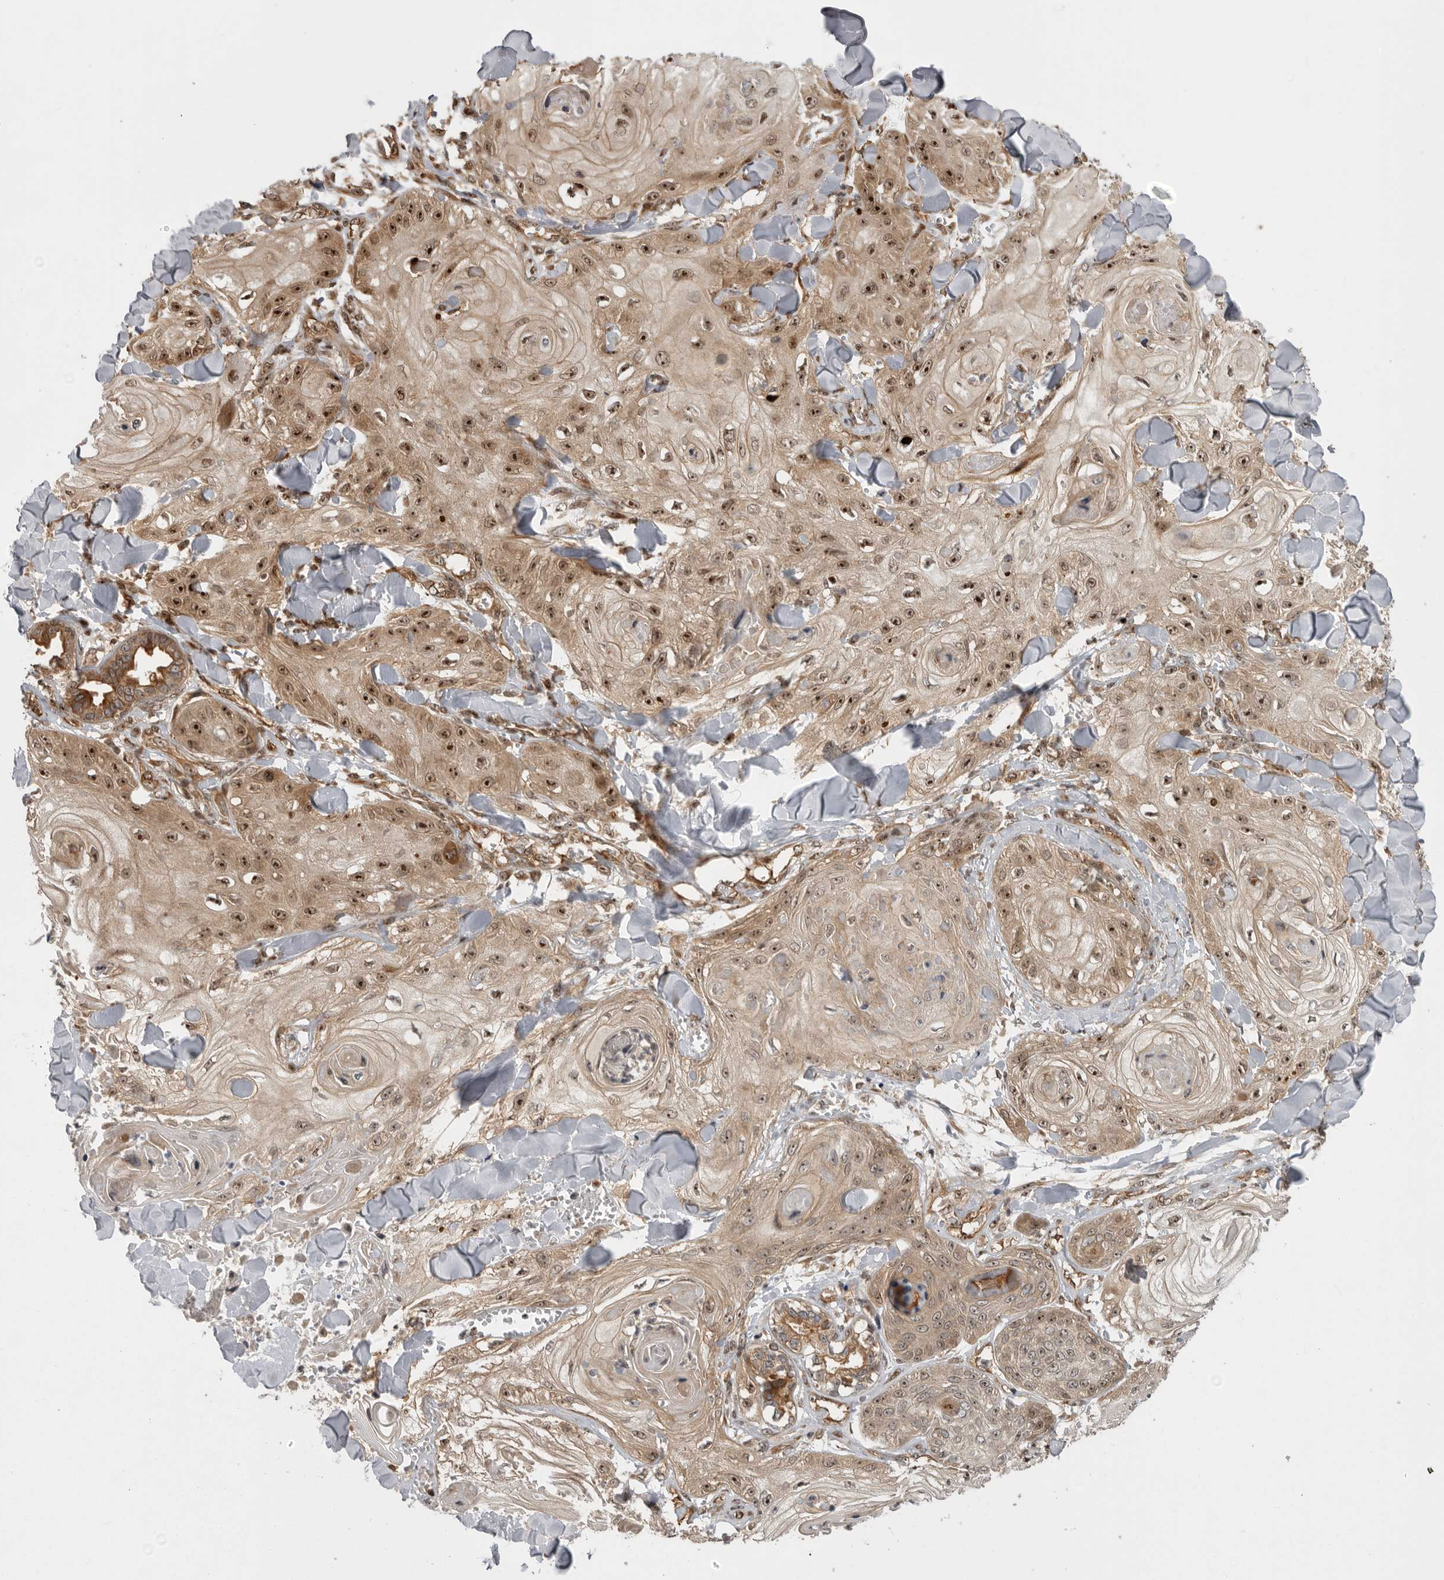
{"staining": {"intensity": "moderate", "quantity": ">75%", "location": "nuclear"}, "tissue": "skin cancer", "cell_type": "Tumor cells", "image_type": "cancer", "snomed": [{"axis": "morphology", "description": "Squamous cell carcinoma, NOS"}, {"axis": "topography", "description": "Skin"}], "caption": "Skin cancer was stained to show a protein in brown. There is medium levels of moderate nuclear expression in about >75% of tumor cells. (DAB IHC with brightfield microscopy, high magnification).", "gene": "DHDDS", "patient": {"sex": "male", "age": 74}}